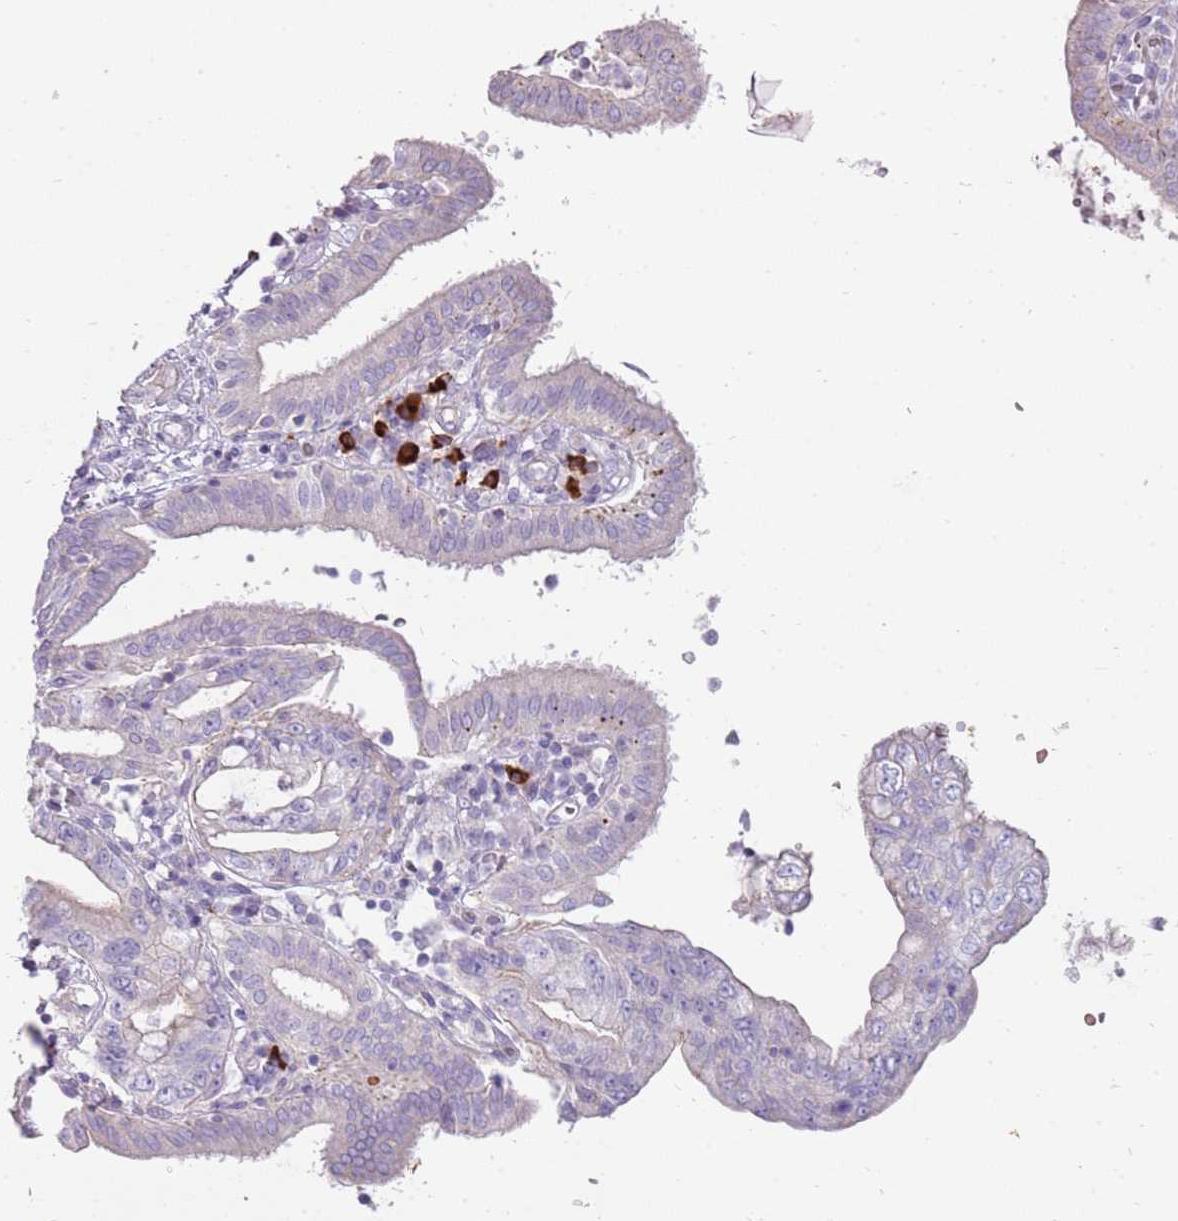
{"staining": {"intensity": "negative", "quantity": "none", "location": "none"}, "tissue": "pancreatic cancer", "cell_type": "Tumor cells", "image_type": "cancer", "snomed": [{"axis": "morphology", "description": "Adenocarcinoma, NOS"}, {"axis": "topography", "description": "Pancreas"}], "caption": "This is an immunohistochemistry (IHC) histopathology image of human pancreatic cancer (adenocarcinoma). There is no positivity in tumor cells.", "gene": "MCUB", "patient": {"sex": "female", "age": 73}}